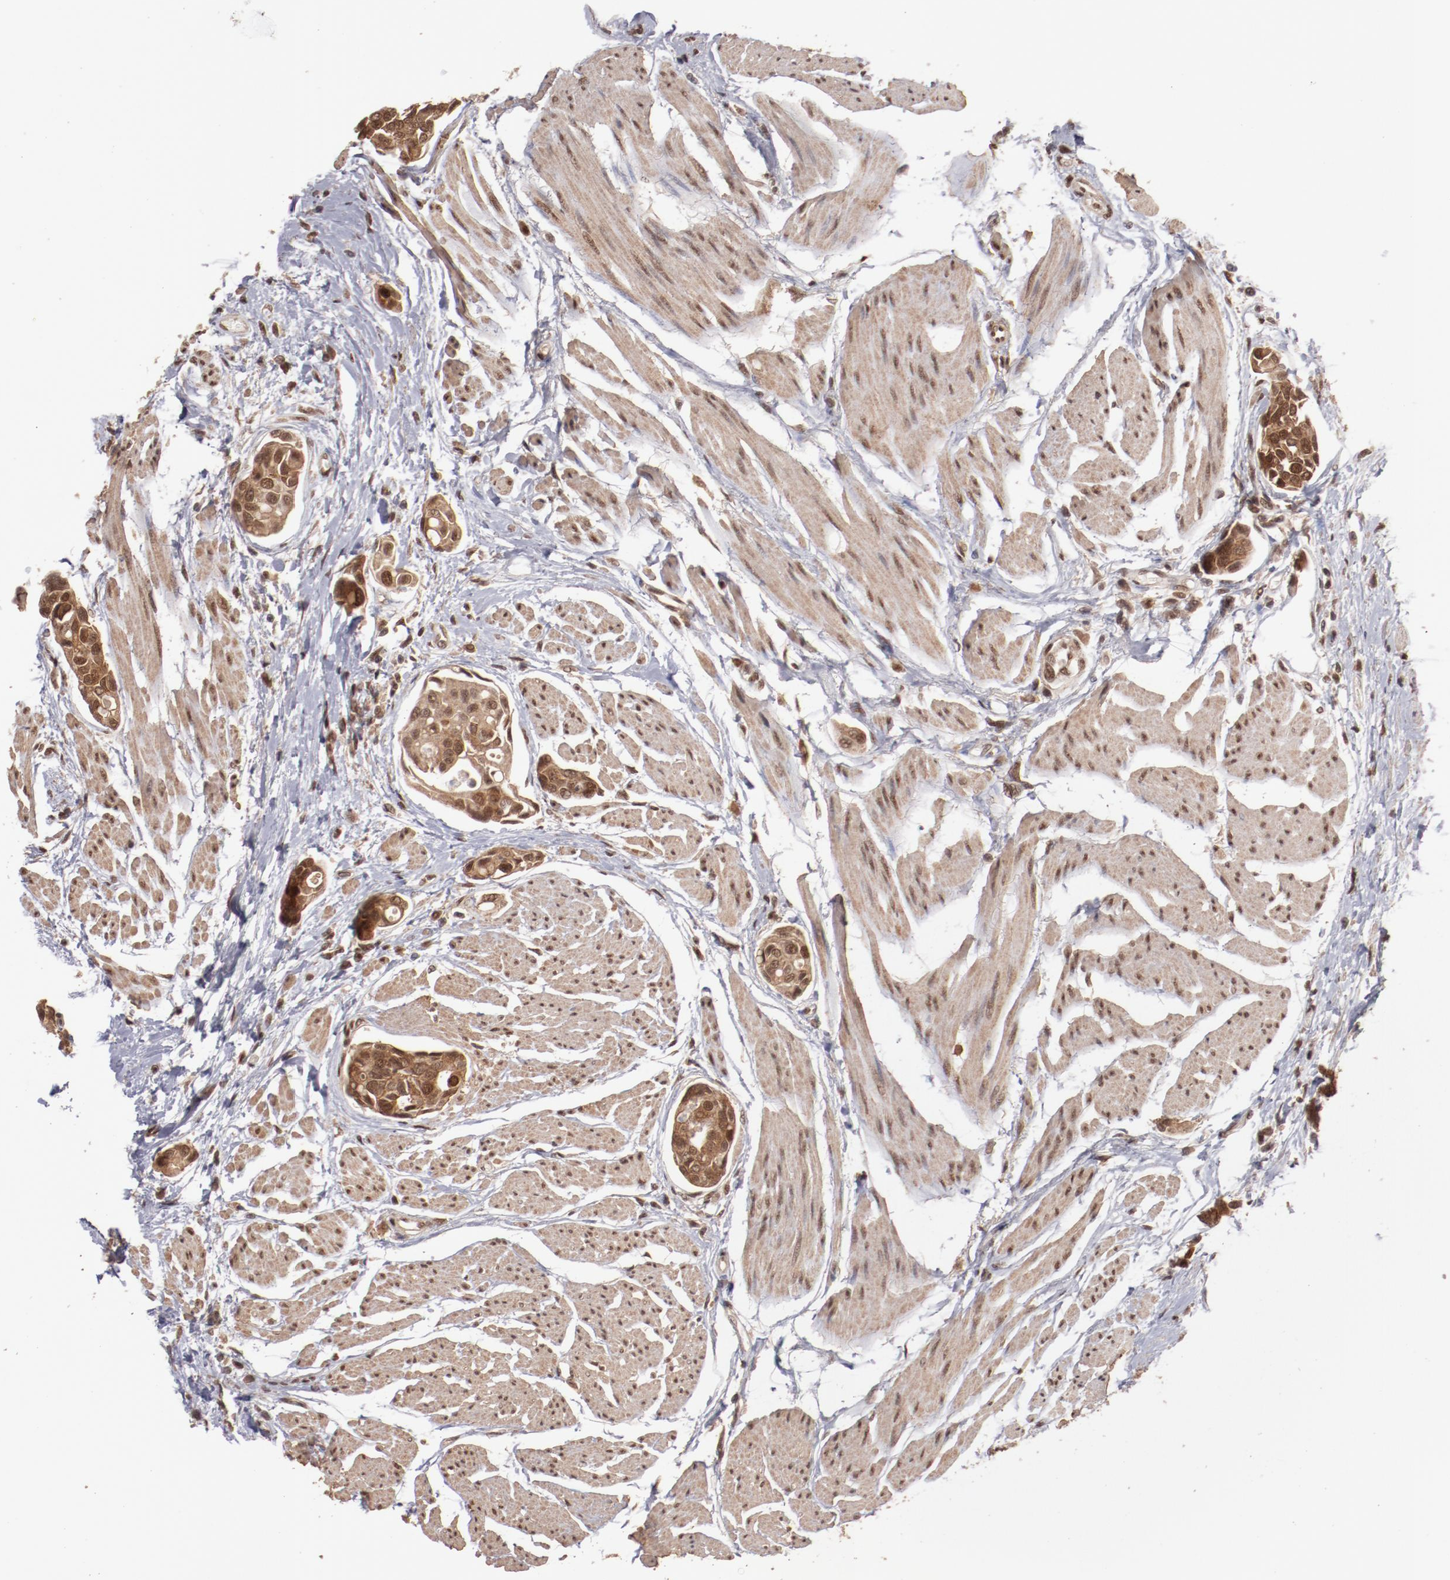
{"staining": {"intensity": "moderate", "quantity": ">75%", "location": "cytoplasmic/membranous,nuclear"}, "tissue": "urothelial cancer", "cell_type": "Tumor cells", "image_type": "cancer", "snomed": [{"axis": "morphology", "description": "Urothelial carcinoma, High grade"}, {"axis": "topography", "description": "Urinary bladder"}], "caption": "A brown stain highlights moderate cytoplasmic/membranous and nuclear expression of a protein in urothelial cancer tumor cells.", "gene": "CLOCK", "patient": {"sex": "male", "age": 78}}